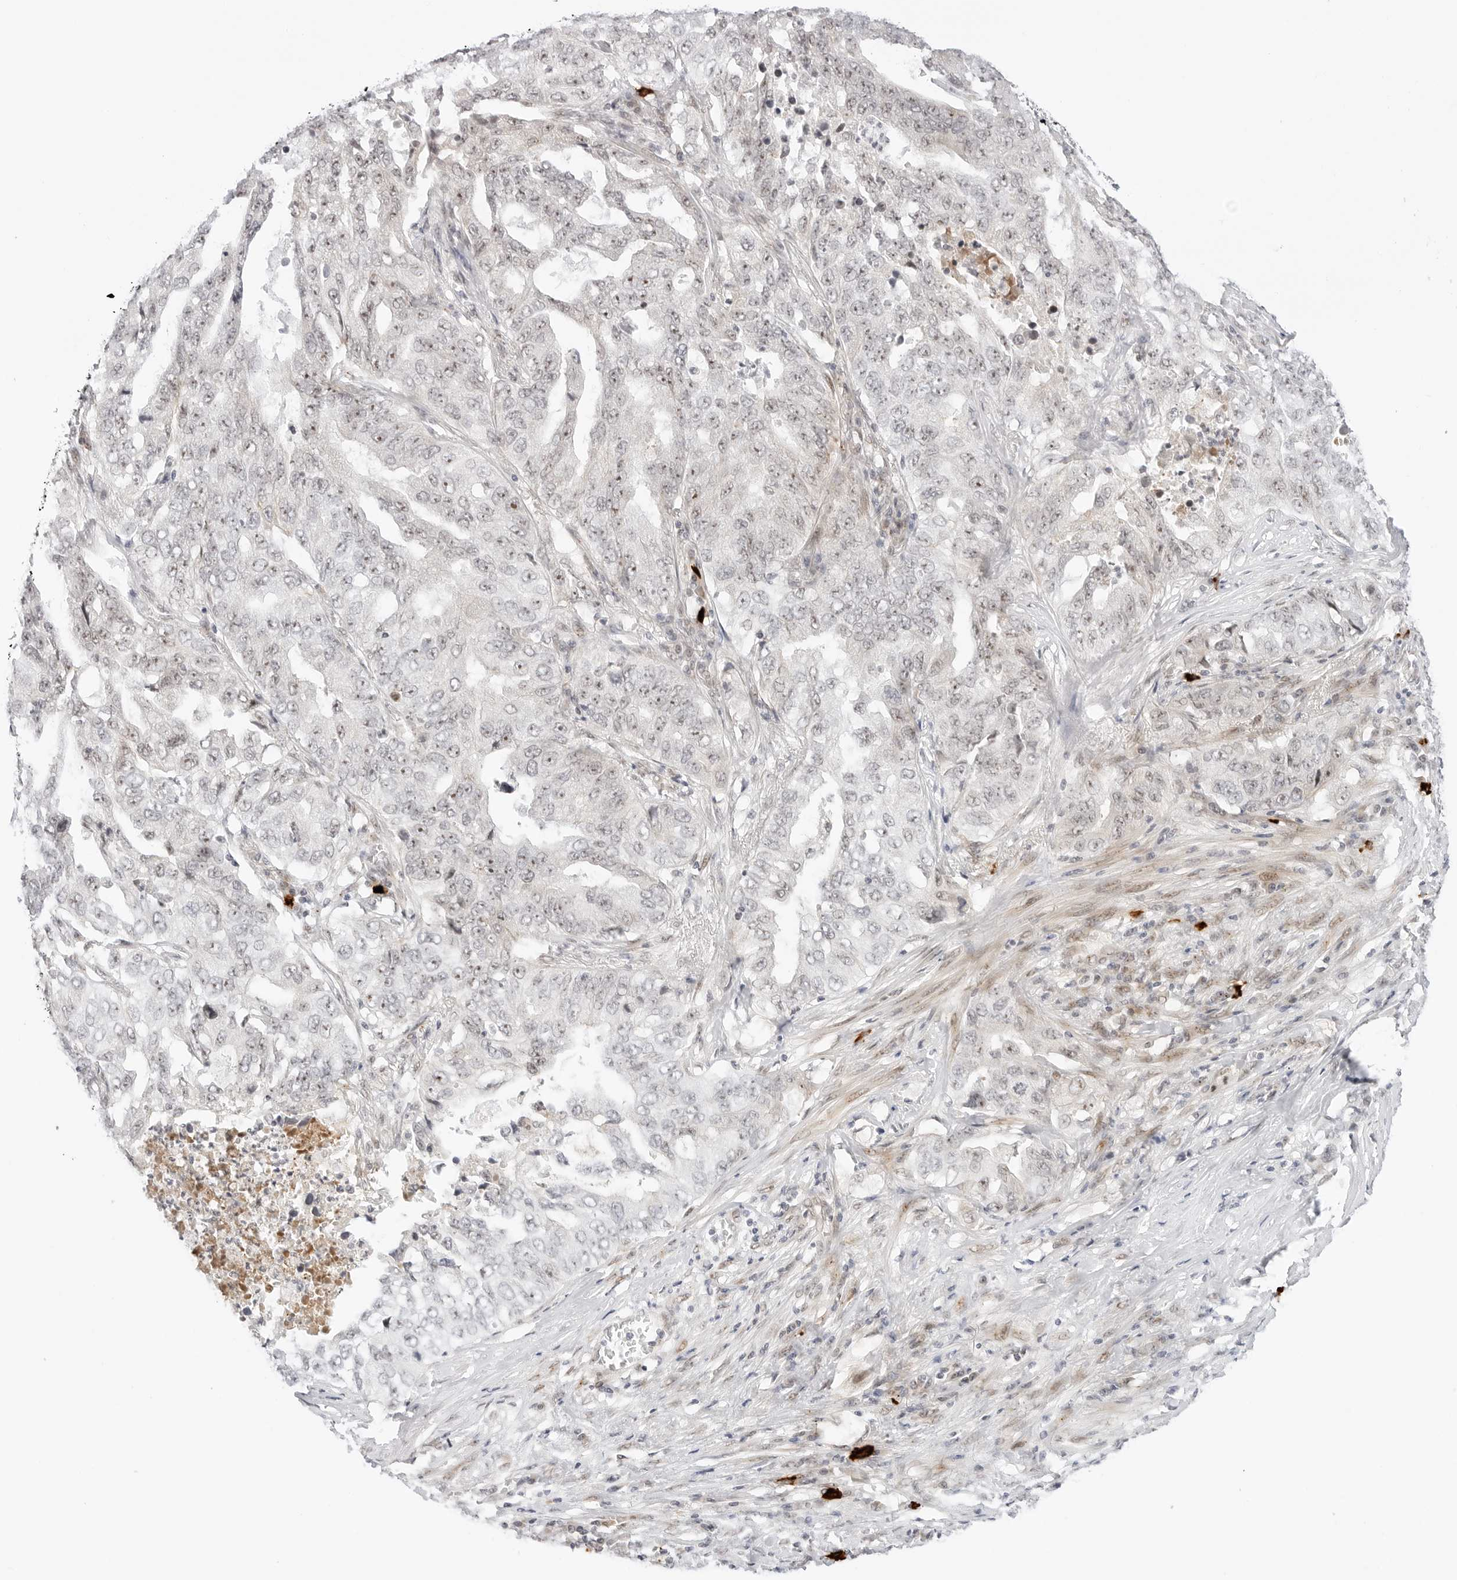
{"staining": {"intensity": "weak", "quantity": "25%-75%", "location": "nuclear"}, "tissue": "lung cancer", "cell_type": "Tumor cells", "image_type": "cancer", "snomed": [{"axis": "morphology", "description": "Adenocarcinoma, NOS"}, {"axis": "topography", "description": "Lung"}], "caption": "Lung adenocarcinoma stained with DAB (3,3'-diaminobenzidine) immunohistochemistry exhibits low levels of weak nuclear expression in approximately 25%-75% of tumor cells. (DAB IHC, brown staining for protein, blue staining for nuclei).", "gene": "HIPK3", "patient": {"sex": "female", "age": 51}}